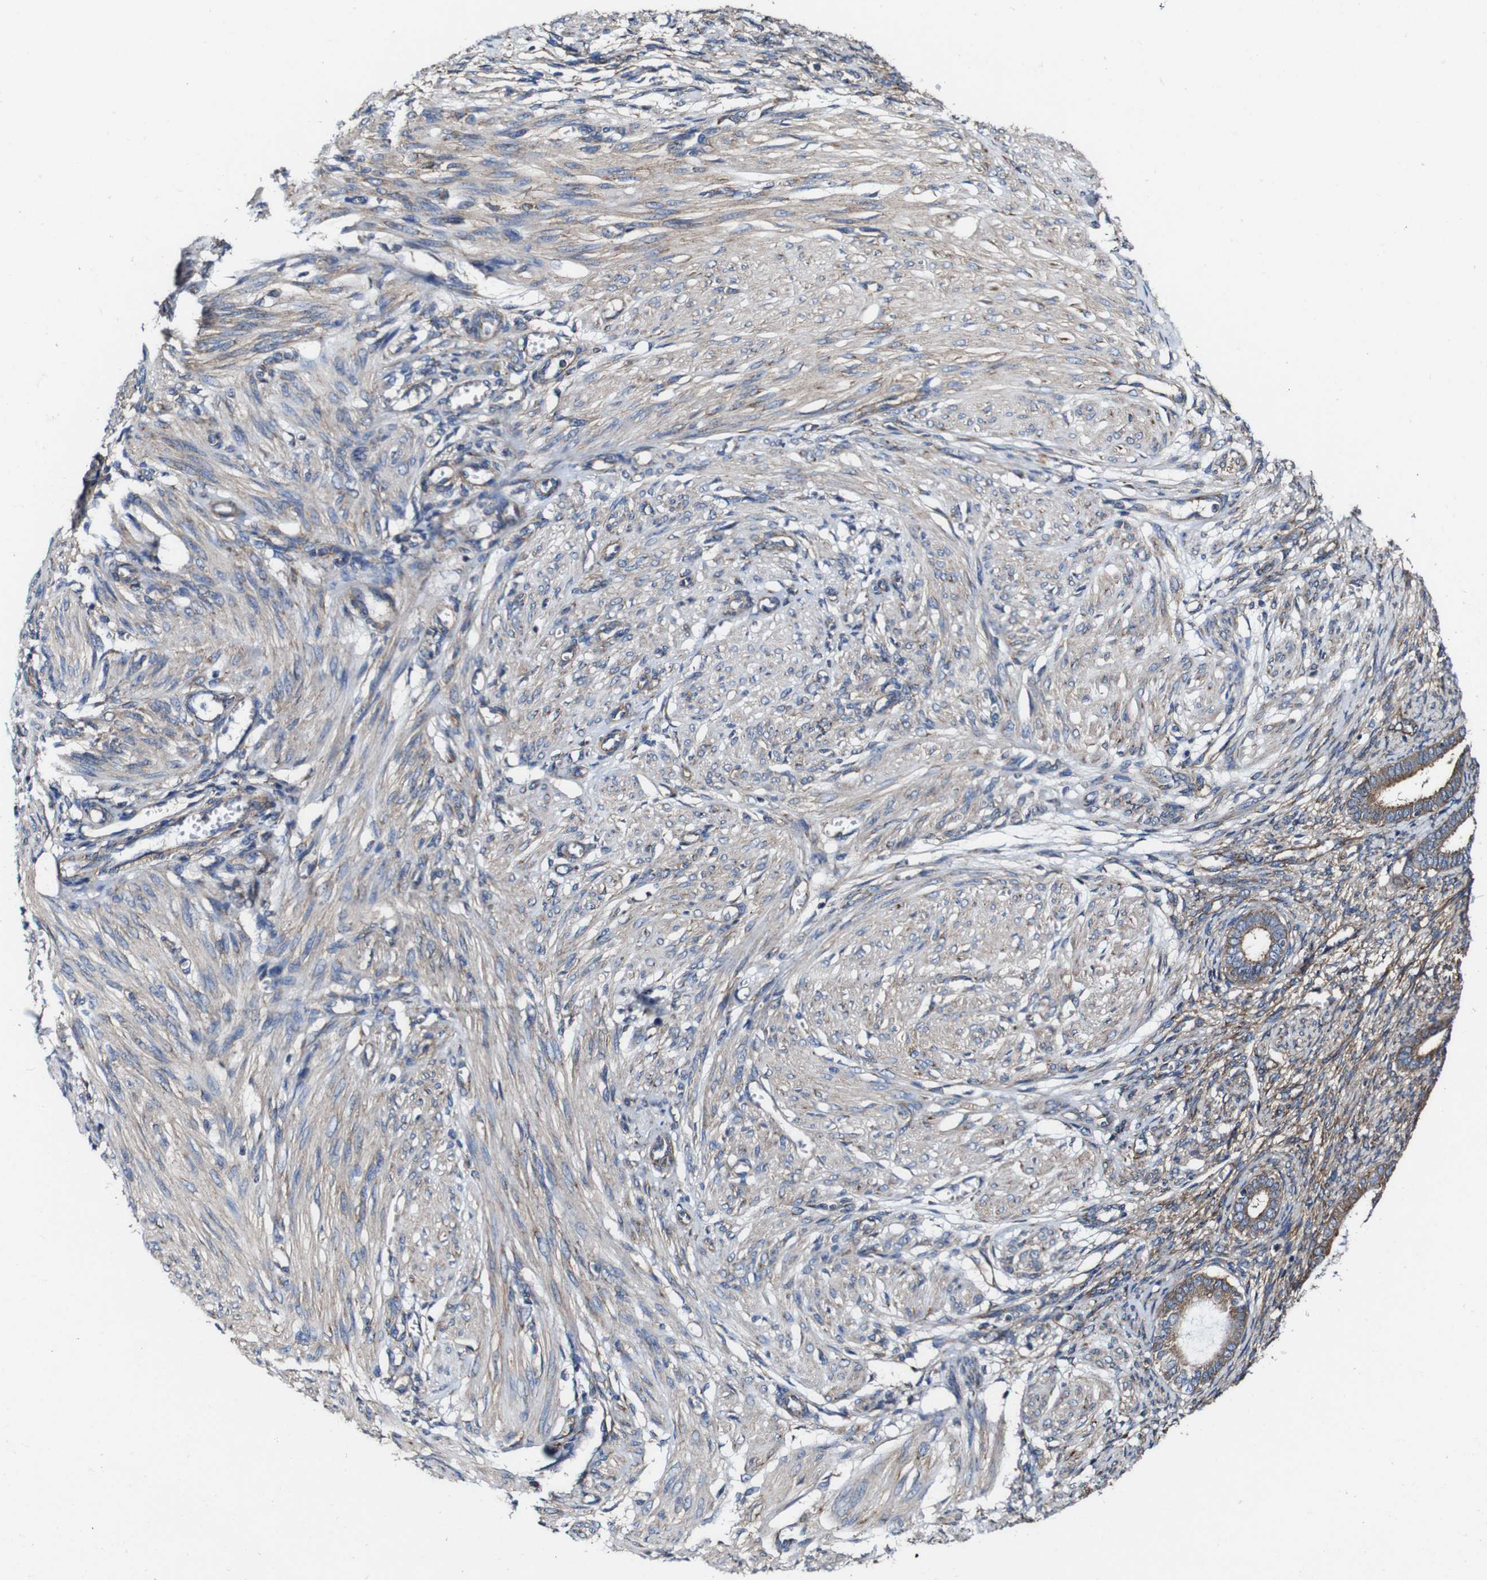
{"staining": {"intensity": "moderate", "quantity": "25%-75%", "location": "cytoplasmic/membranous"}, "tissue": "endometrium", "cell_type": "Cells in endometrial stroma", "image_type": "normal", "snomed": [{"axis": "morphology", "description": "Normal tissue, NOS"}, {"axis": "topography", "description": "Endometrium"}], "caption": "Immunohistochemistry (DAB) staining of unremarkable endometrium demonstrates moderate cytoplasmic/membranous protein positivity in approximately 25%-75% of cells in endometrial stroma. The protein of interest is stained brown, and the nuclei are stained in blue (DAB IHC with brightfield microscopy, high magnification).", "gene": "CSF1R", "patient": {"sex": "female", "age": 72}}